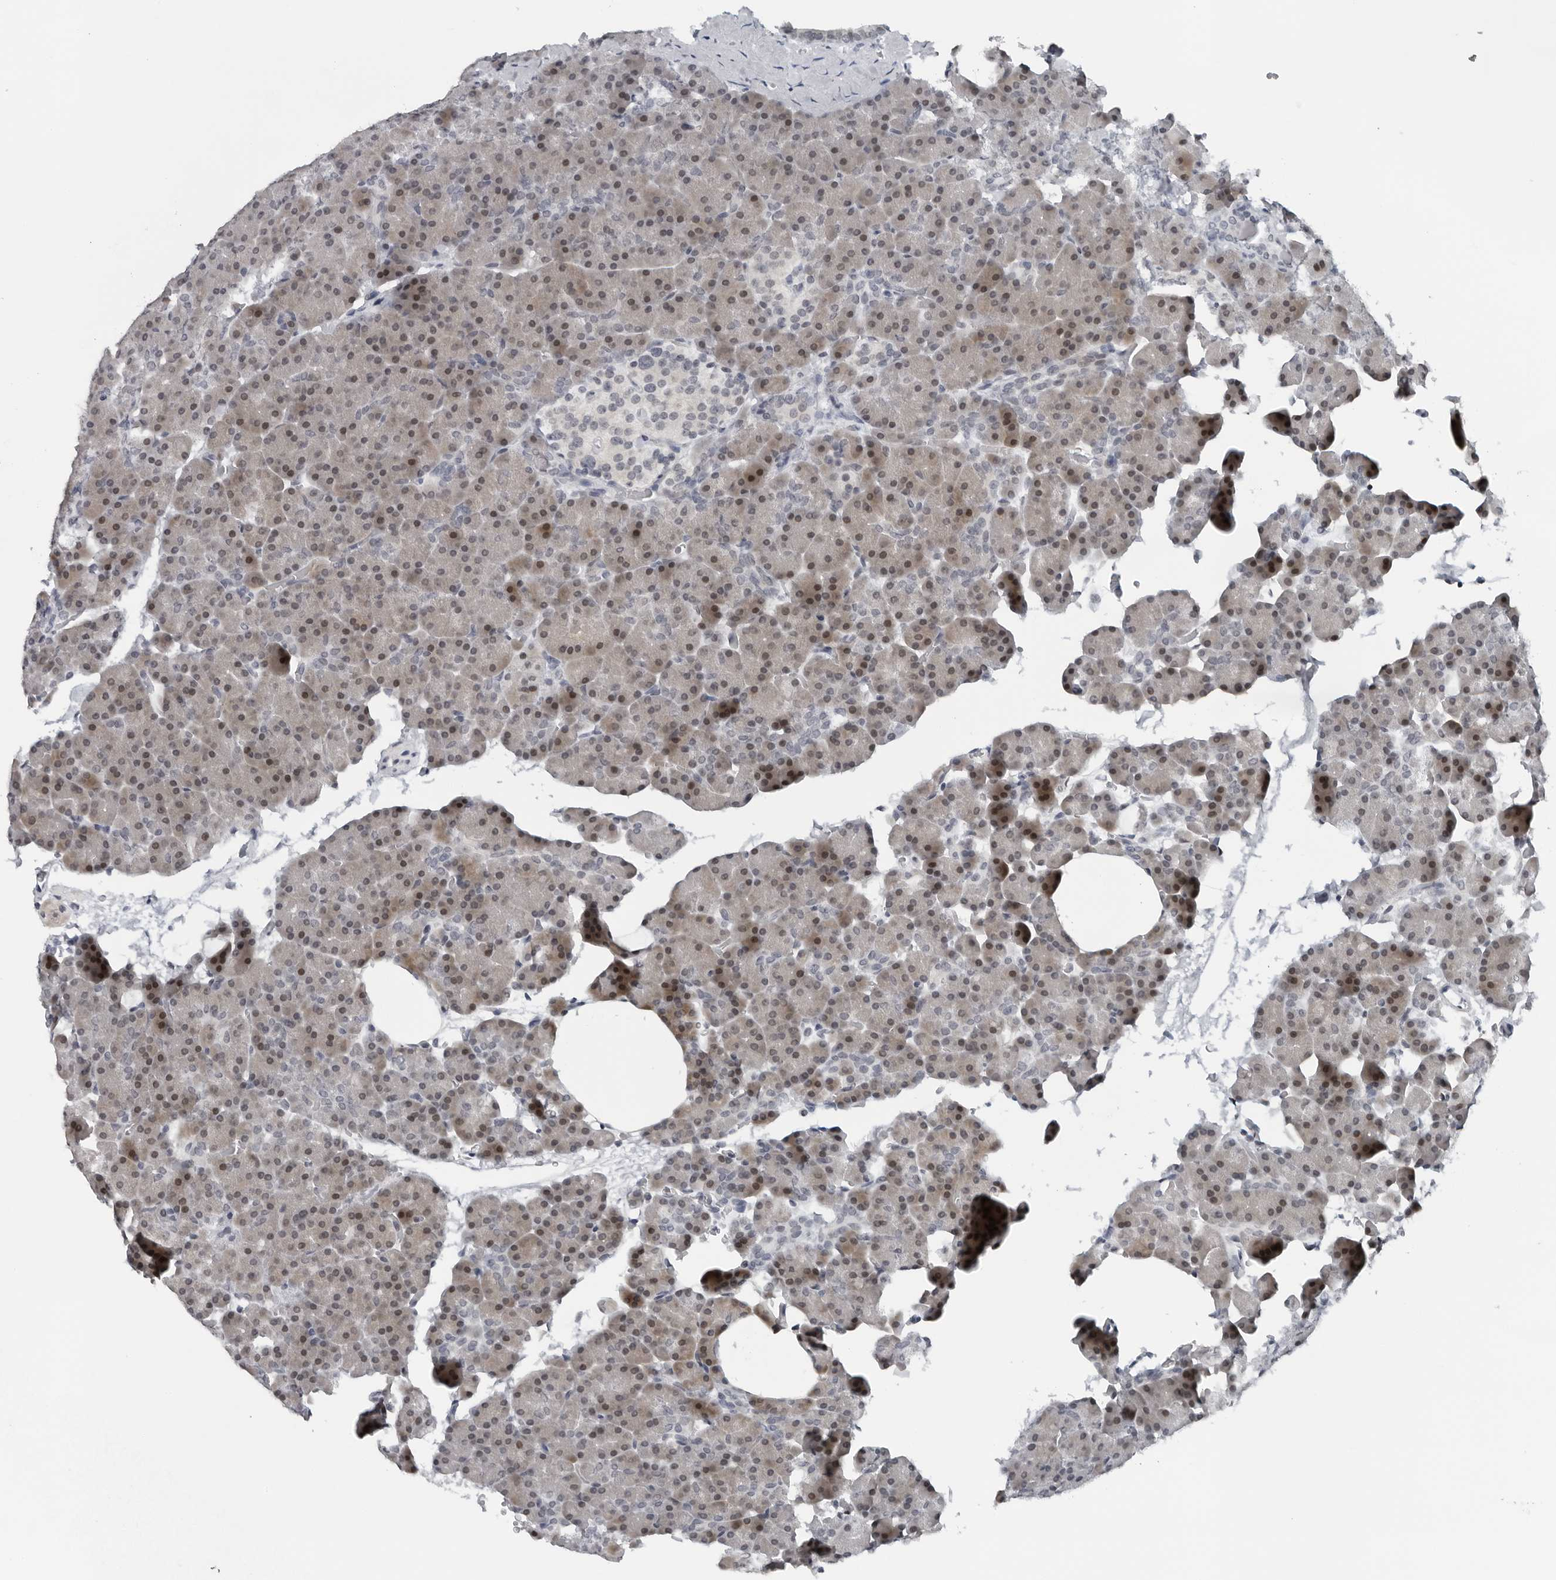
{"staining": {"intensity": "weak", "quantity": "25%-75%", "location": "nuclear"}, "tissue": "pancreas", "cell_type": "Exocrine glandular cells", "image_type": "normal", "snomed": [{"axis": "morphology", "description": "Normal tissue, NOS"}, {"axis": "morphology", "description": "Carcinoid, malignant, NOS"}, {"axis": "topography", "description": "Pancreas"}], "caption": "Immunohistochemistry (IHC) of unremarkable pancreas shows low levels of weak nuclear staining in about 25%-75% of exocrine glandular cells.", "gene": "PPP1R42", "patient": {"sex": "female", "age": 35}}